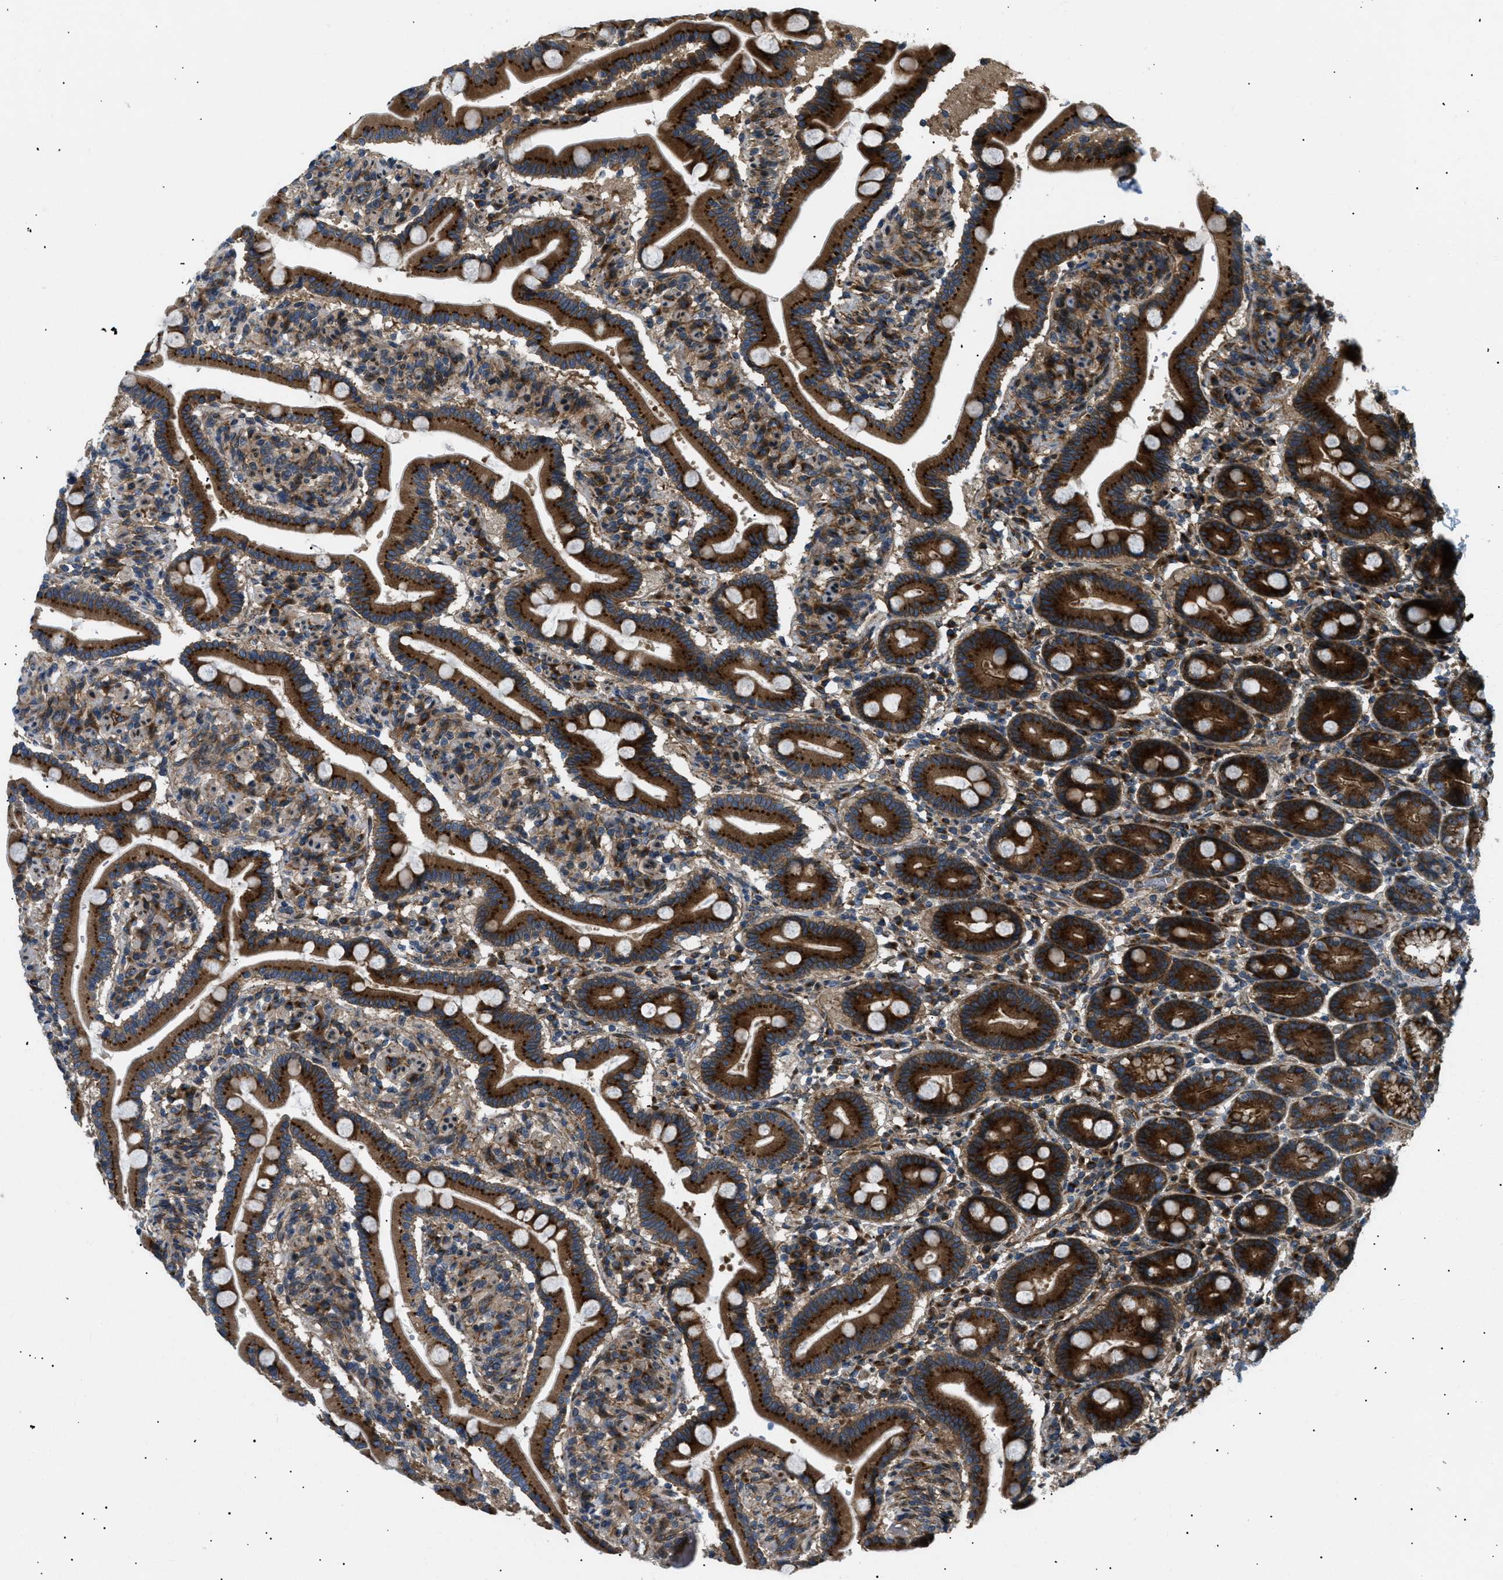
{"staining": {"intensity": "strong", "quantity": ">75%", "location": "cytoplasmic/membranous"}, "tissue": "duodenum", "cell_type": "Glandular cells", "image_type": "normal", "snomed": [{"axis": "morphology", "description": "Normal tissue, NOS"}, {"axis": "topography", "description": "Duodenum"}], "caption": "Benign duodenum demonstrates strong cytoplasmic/membranous positivity in about >75% of glandular cells, visualized by immunohistochemistry. (Brightfield microscopy of DAB IHC at high magnification).", "gene": "LYSMD3", "patient": {"sex": "male", "age": 54}}